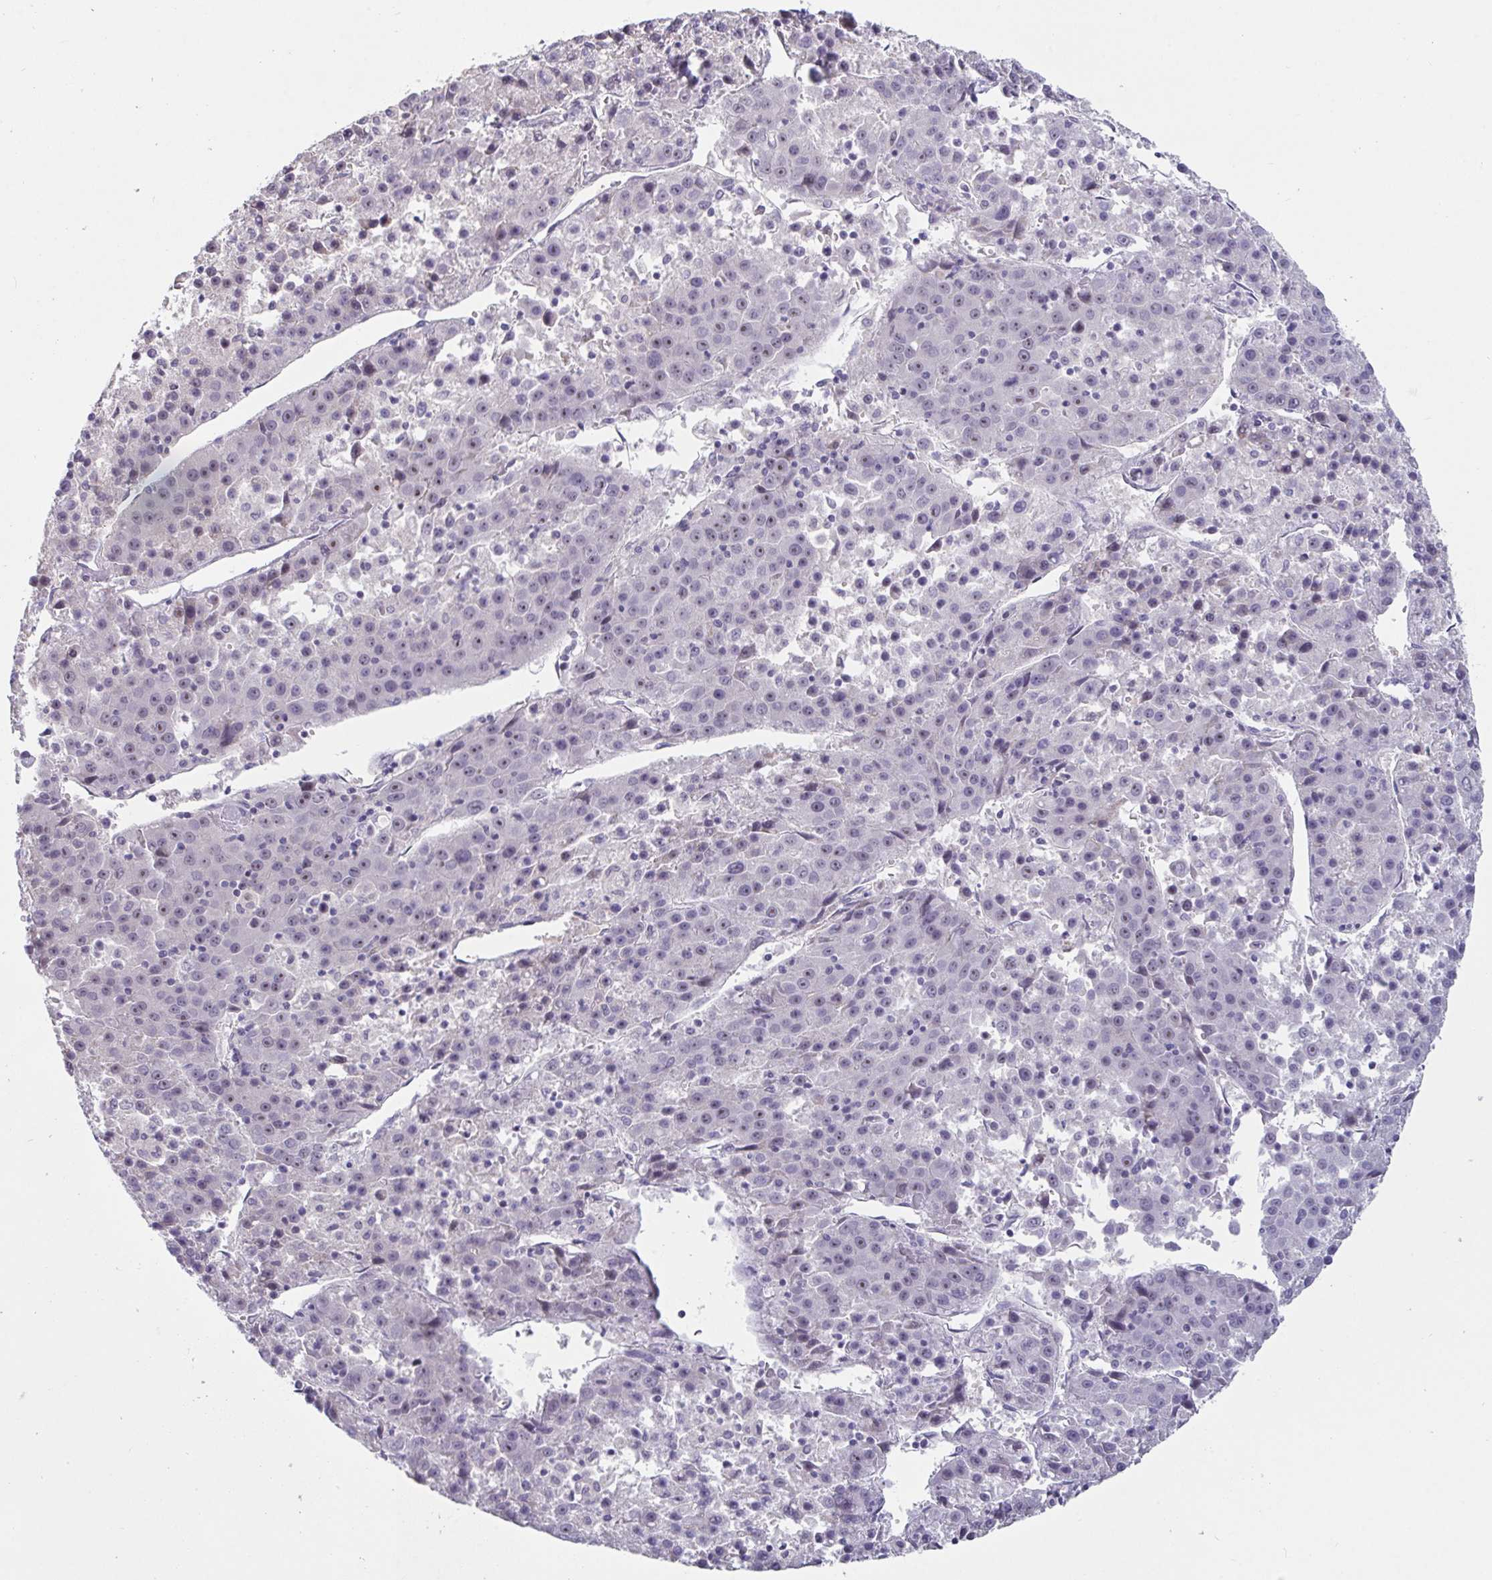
{"staining": {"intensity": "weak", "quantity": "25%-75%", "location": "nuclear"}, "tissue": "liver cancer", "cell_type": "Tumor cells", "image_type": "cancer", "snomed": [{"axis": "morphology", "description": "Carcinoma, Hepatocellular, NOS"}, {"axis": "topography", "description": "Liver"}], "caption": "Immunohistochemical staining of liver cancer (hepatocellular carcinoma) shows weak nuclear protein positivity in approximately 25%-75% of tumor cells. (DAB (3,3'-diaminobenzidine) IHC with brightfield microscopy, high magnification).", "gene": "MYC", "patient": {"sex": "female", "age": 53}}